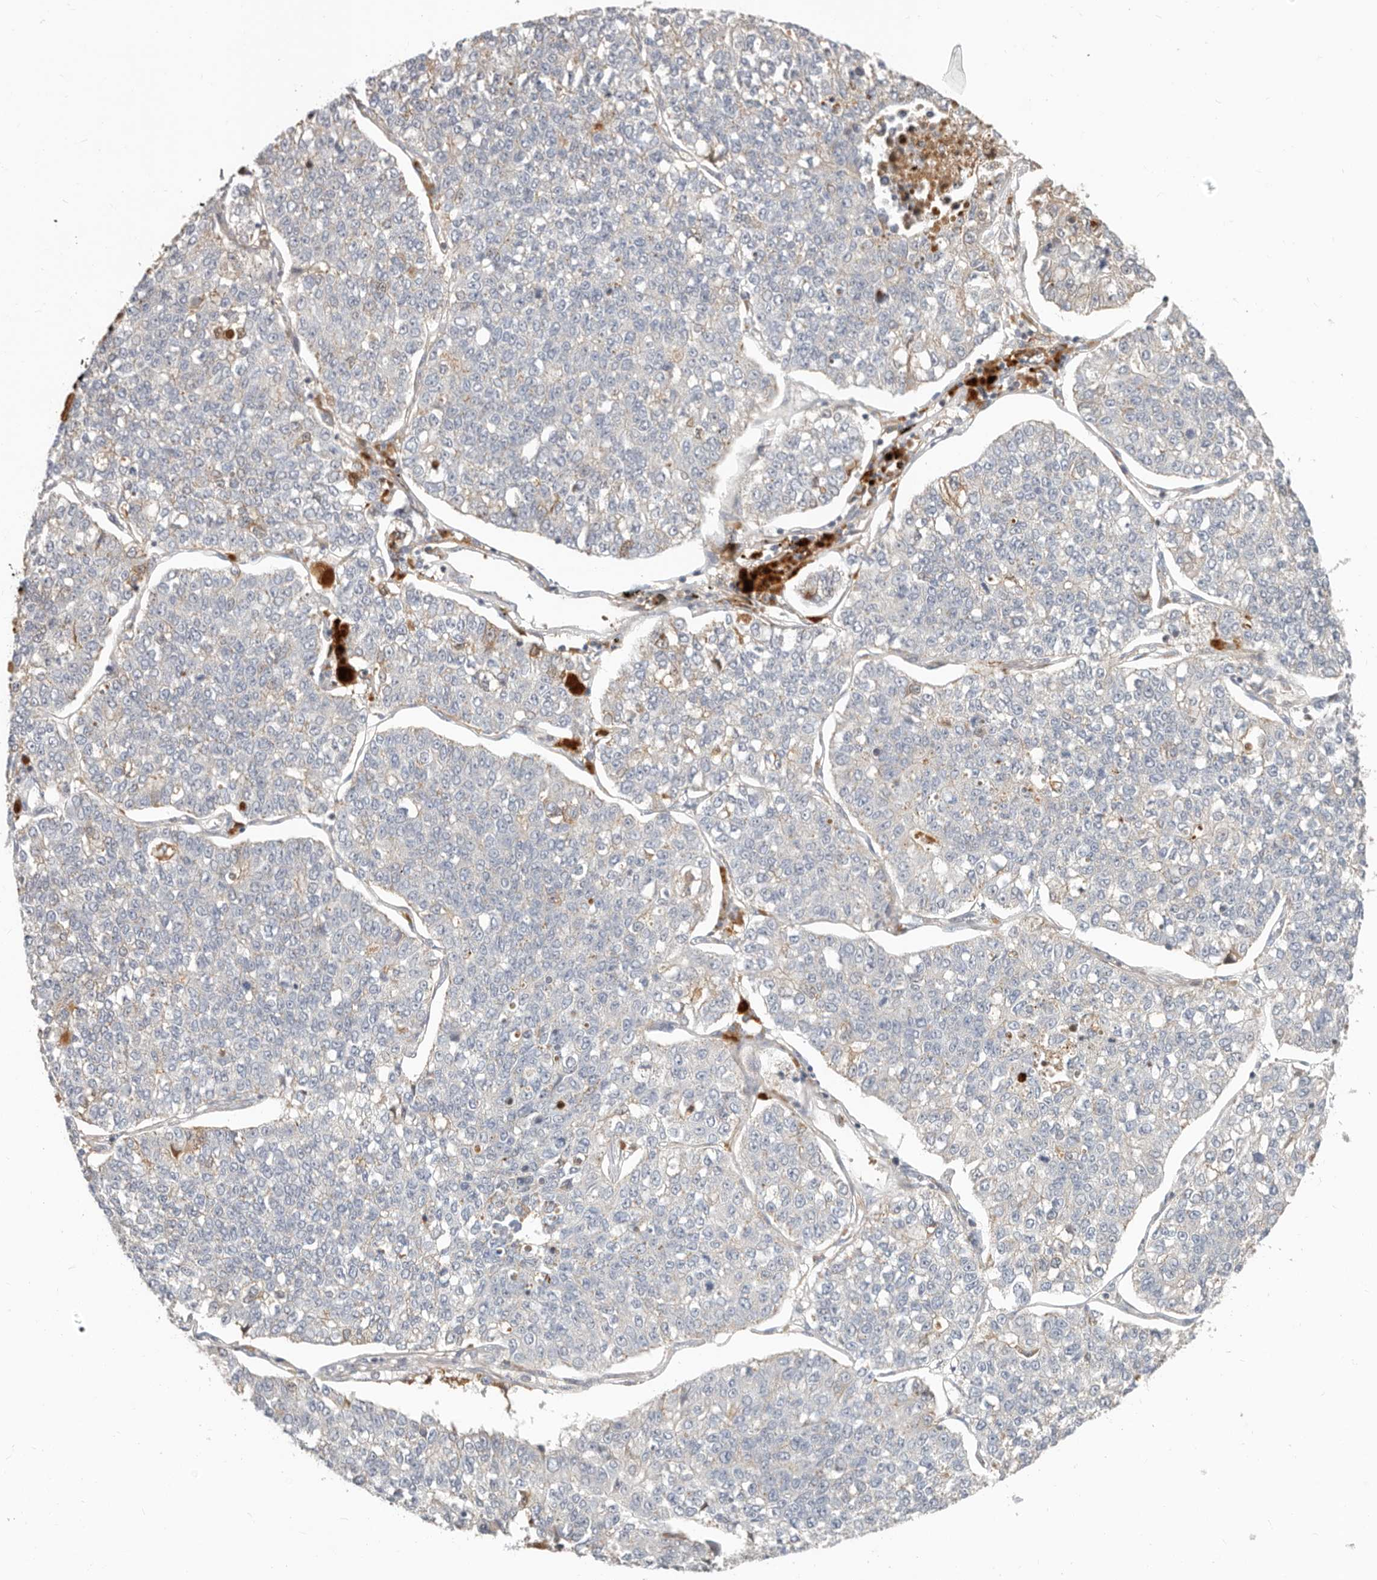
{"staining": {"intensity": "weak", "quantity": "<25%", "location": "cytoplasmic/membranous"}, "tissue": "lung cancer", "cell_type": "Tumor cells", "image_type": "cancer", "snomed": [{"axis": "morphology", "description": "Adenocarcinoma, NOS"}, {"axis": "topography", "description": "Lung"}], "caption": "Tumor cells are negative for protein expression in human adenocarcinoma (lung).", "gene": "MTFR2", "patient": {"sex": "male", "age": 49}}